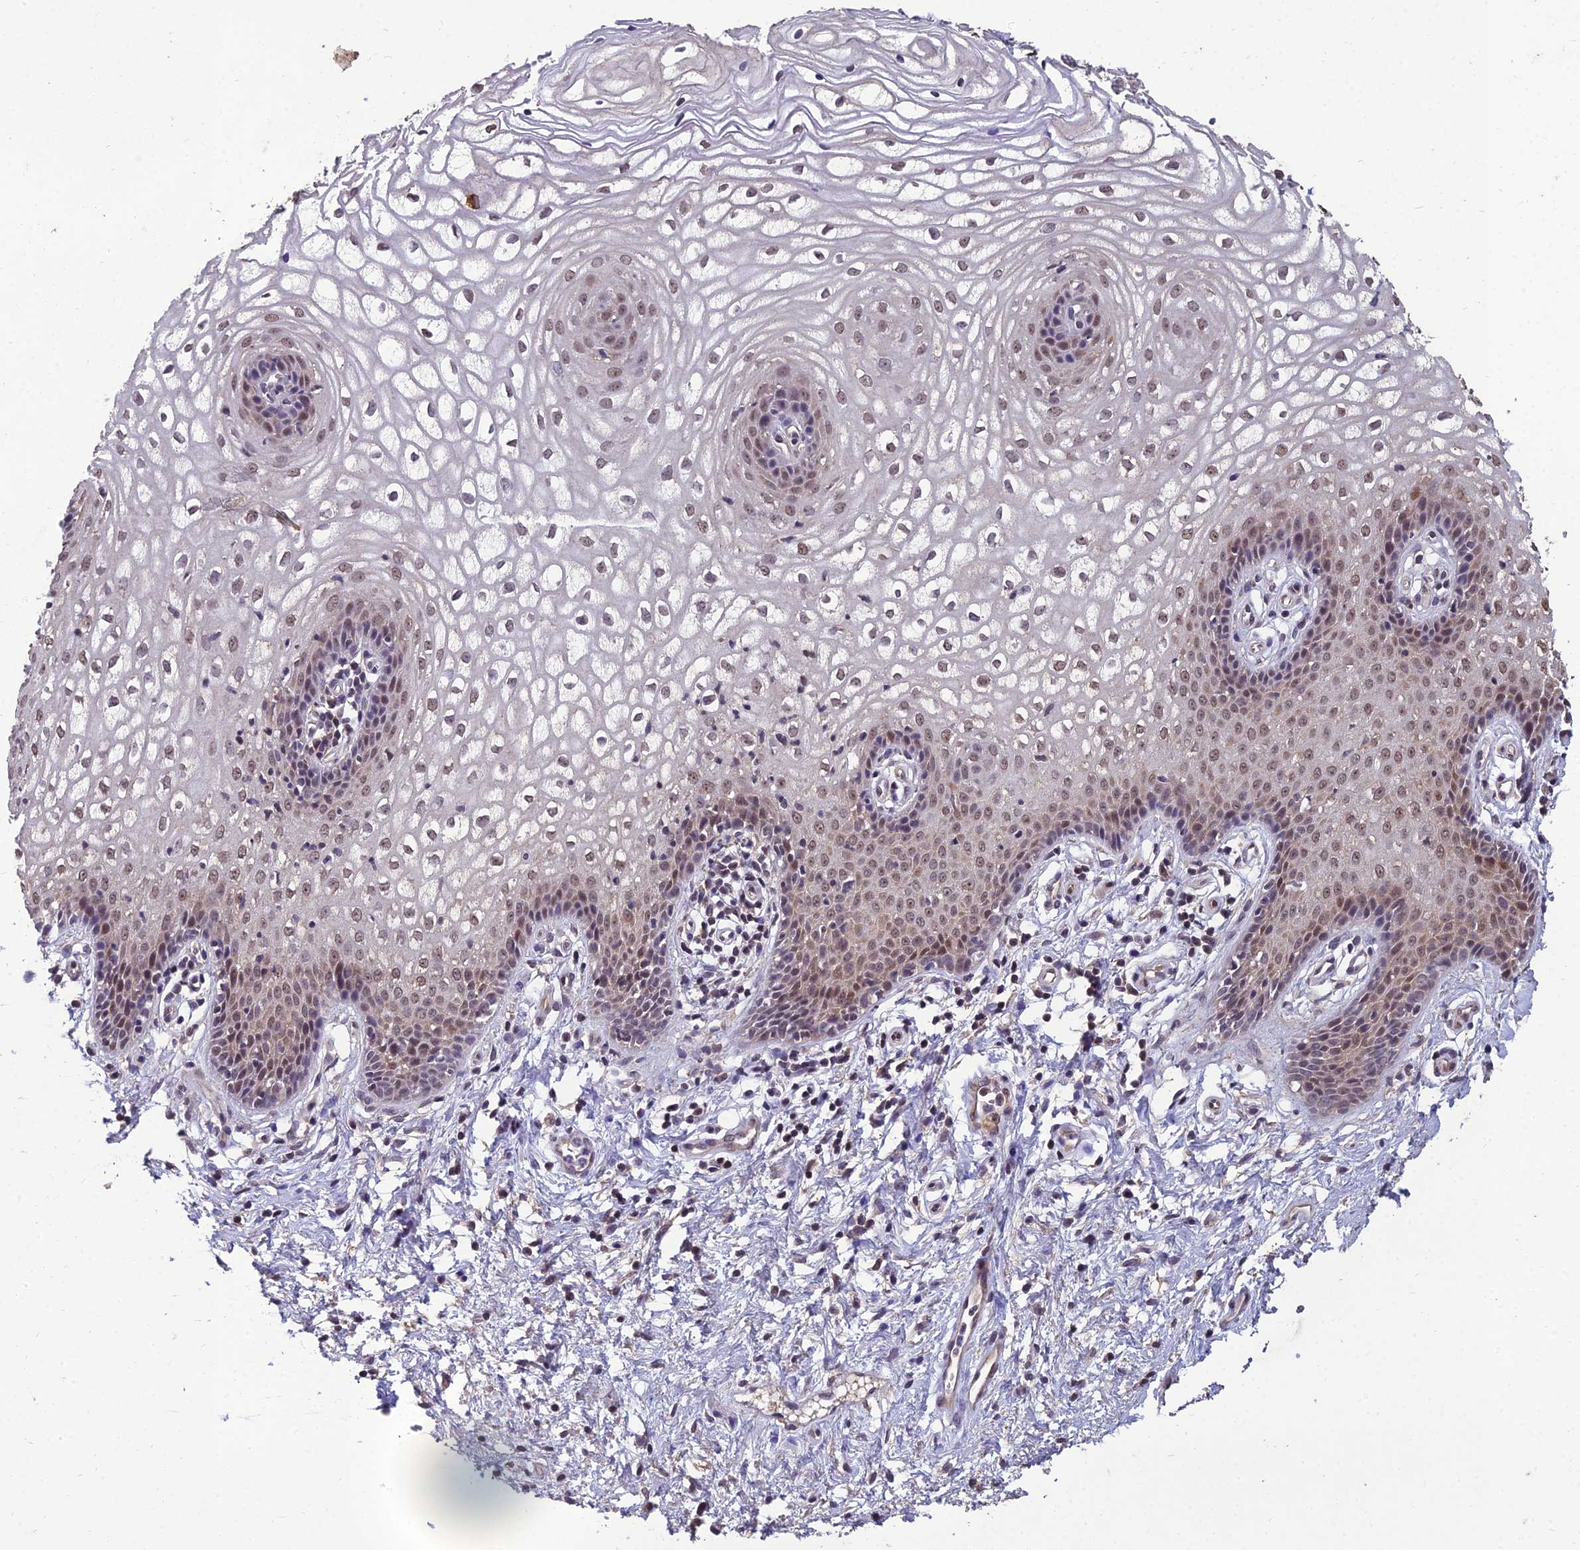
{"staining": {"intensity": "weak", "quantity": ">75%", "location": "nuclear"}, "tissue": "vagina", "cell_type": "Squamous epithelial cells", "image_type": "normal", "snomed": [{"axis": "morphology", "description": "Normal tissue, NOS"}, {"axis": "topography", "description": "Vagina"}], "caption": "Benign vagina displays weak nuclear positivity in about >75% of squamous epithelial cells, visualized by immunohistochemistry.", "gene": "GRWD1", "patient": {"sex": "female", "age": 34}}